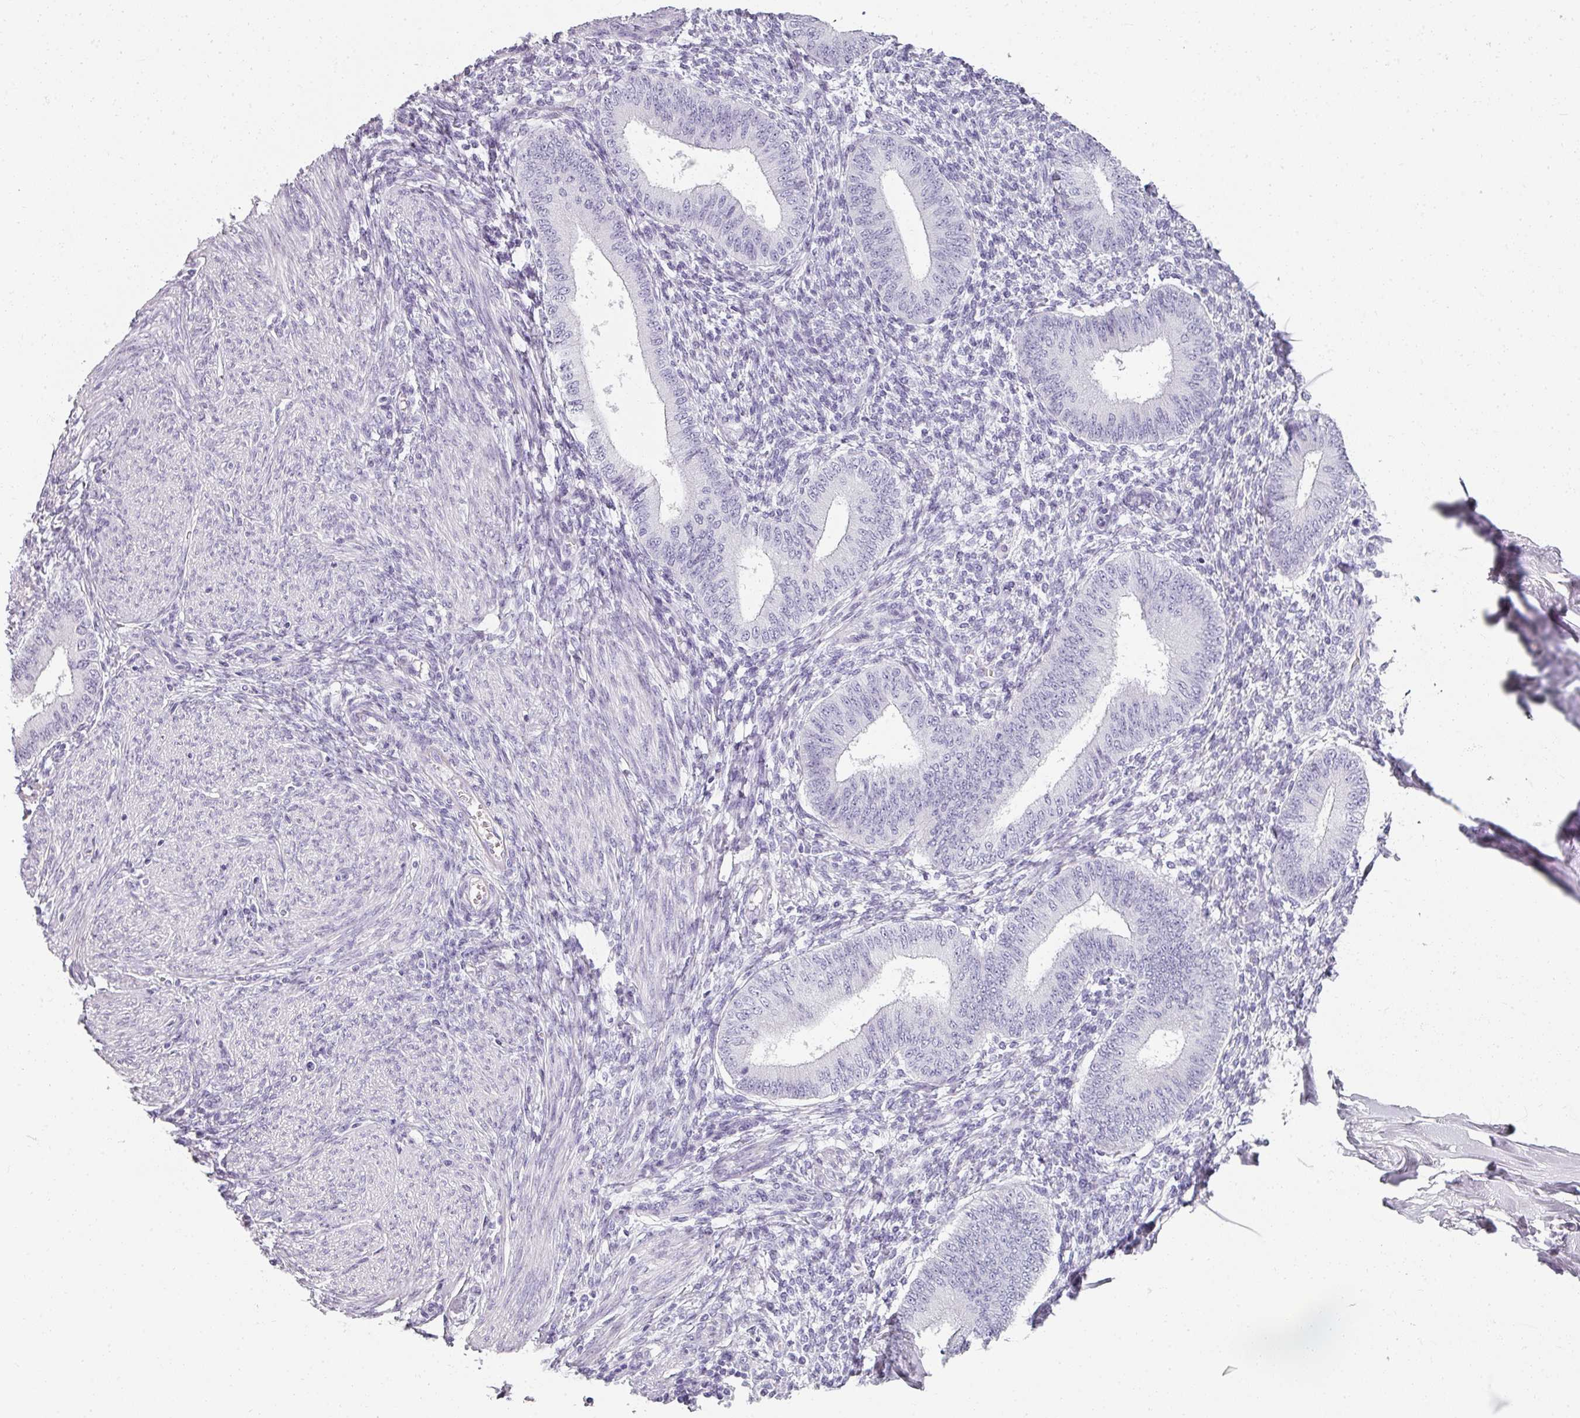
{"staining": {"intensity": "negative", "quantity": "none", "location": "none"}, "tissue": "endometrium", "cell_type": "Cells in endometrial stroma", "image_type": "normal", "snomed": [{"axis": "morphology", "description": "Normal tissue, NOS"}, {"axis": "topography", "description": "Endometrium"}], "caption": "The photomicrograph reveals no staining of cells in endometrial stroma in normal endometrium. The staining was performed using DAB to visualize the protein expression in brown, while the nuclei were stained in blue with hematoxylin (Magnification: 20x).", "gene": "REG3A", "patient": {"sex": "female", "age": 49}}